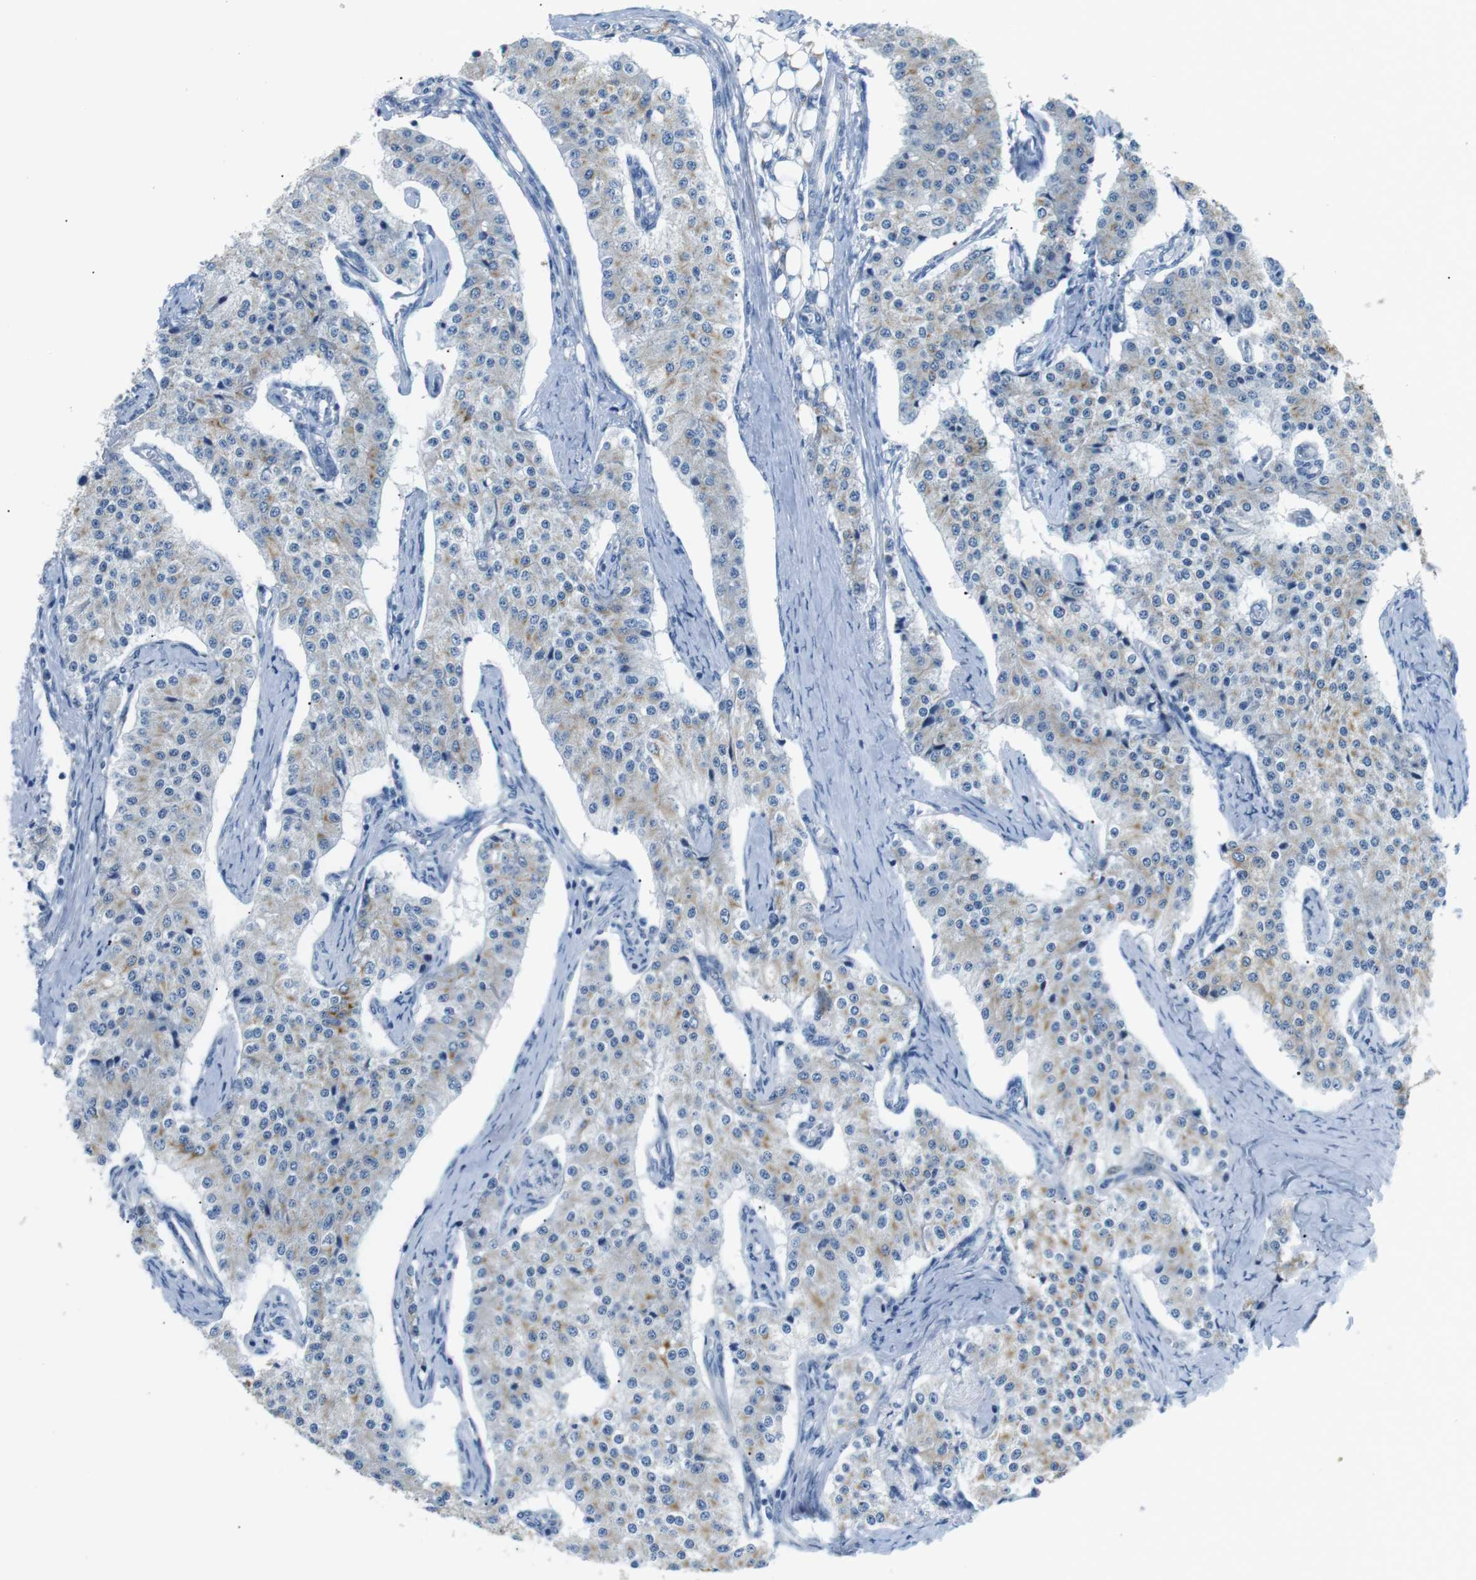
{"staining": {"intensity": "negative", "quantity": "none", "location": "none"}, "tissue": "carcinoid", "cell_type": "Tumor cells", "image_type": "cancer", "snomed": [{"axis": "morphology", "description": "Carcinoid, malignant, NOS"}, {"axis": "topography", "description": "Colon"}], "caption": "Tumor cells are negative for brown protein staining in carcinoid. Nuclei are stained in blue.", "gene": "UNC5CL", "patient": {"sex": "female", "age": 52}}